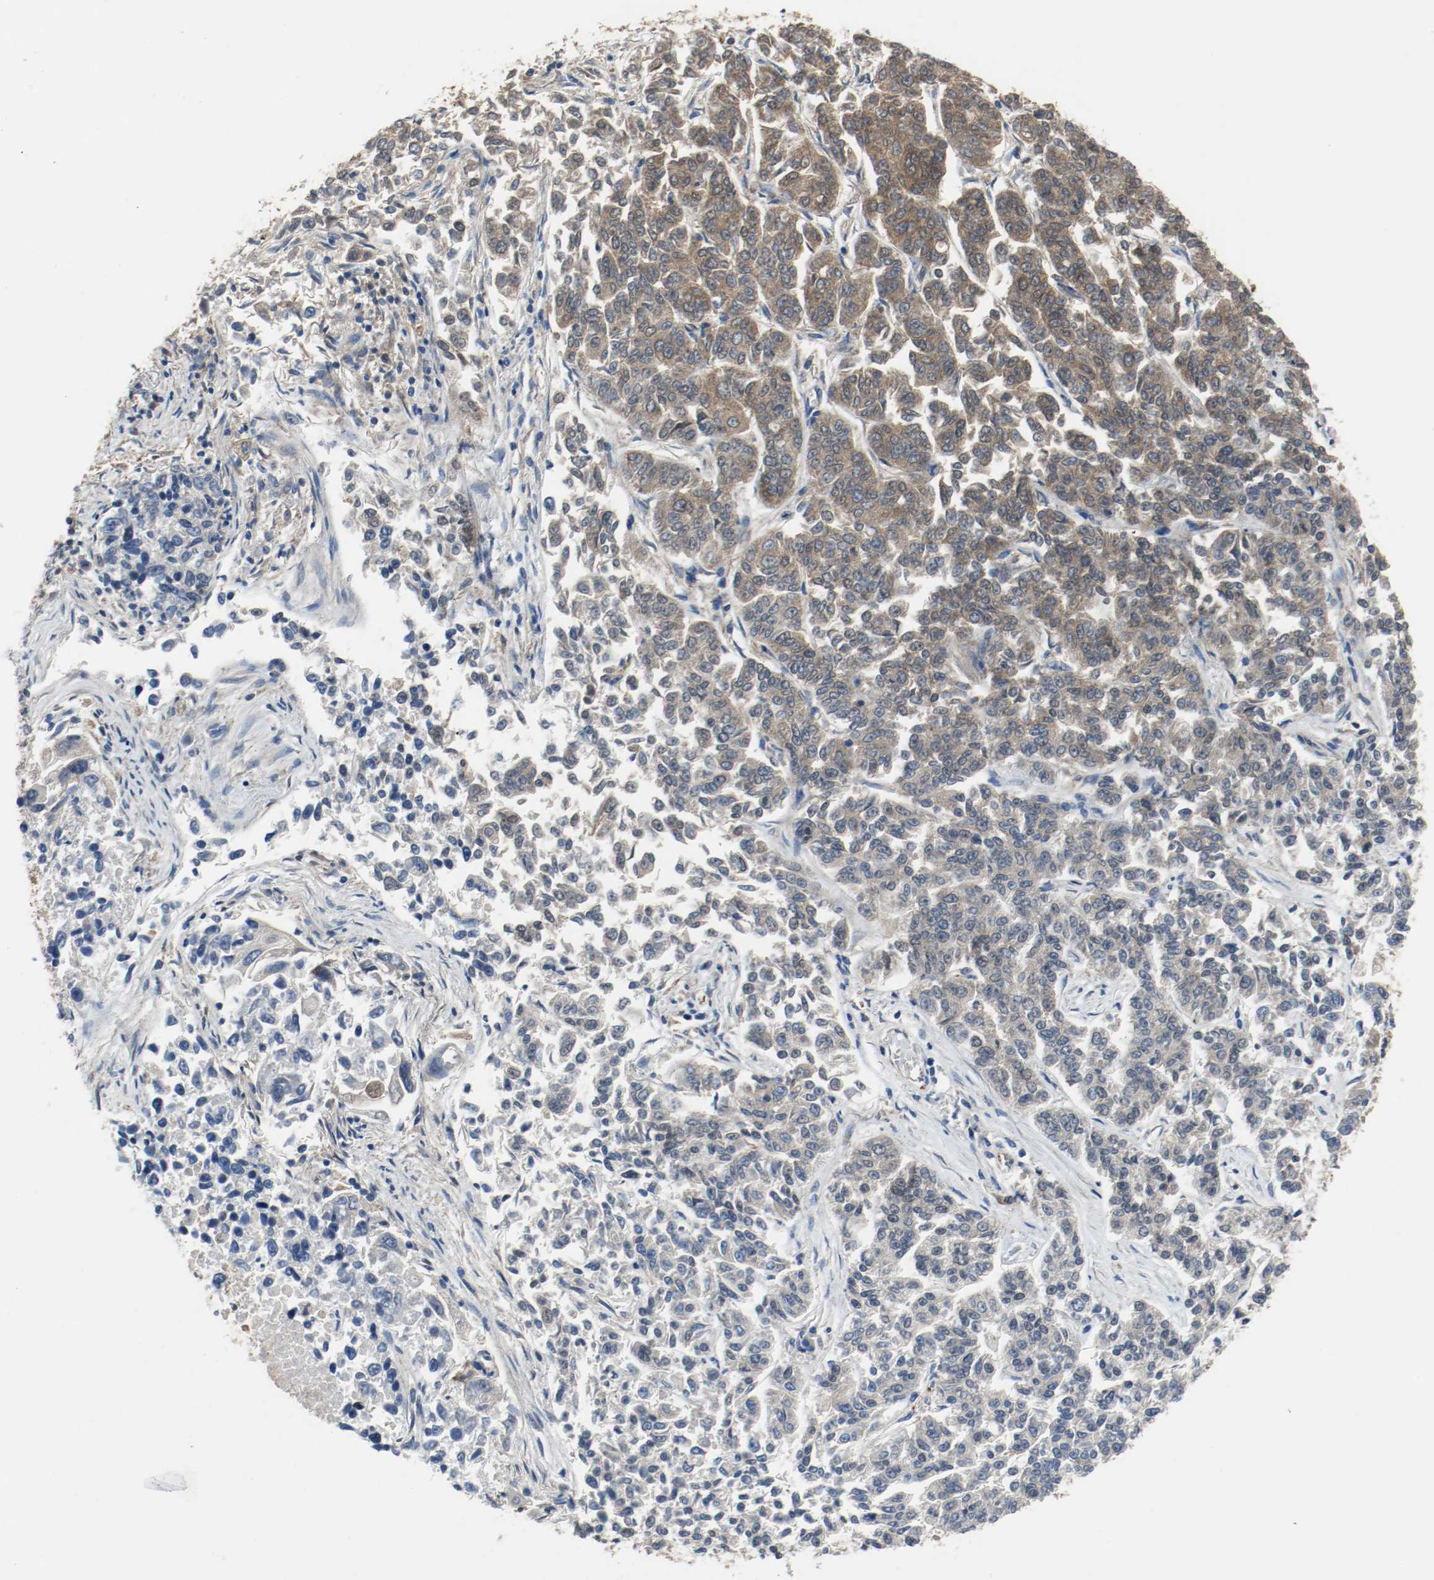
{"staining": {"intensity": "weak", "quantity": ">75%", "location": "cytoplasmic/membranous"}, "tissue": "lung cancer", "cell_type": "Tumor cells", "image_type": "cancer", "snomed": [{"axis": "morphology", "description": "Adenocarcinoma, NOS"}, {"axis": "topography", "description": "Lung"}], "caption": "This is a histology image of immunohistochemistry (IHC) staining of adenocarcinoma (lung), which shows weak expression in the cytoplasmic/membranous of tumor cells.", "gene": "TUBA3D", "patient": {"sex": "male", "age": 84}}